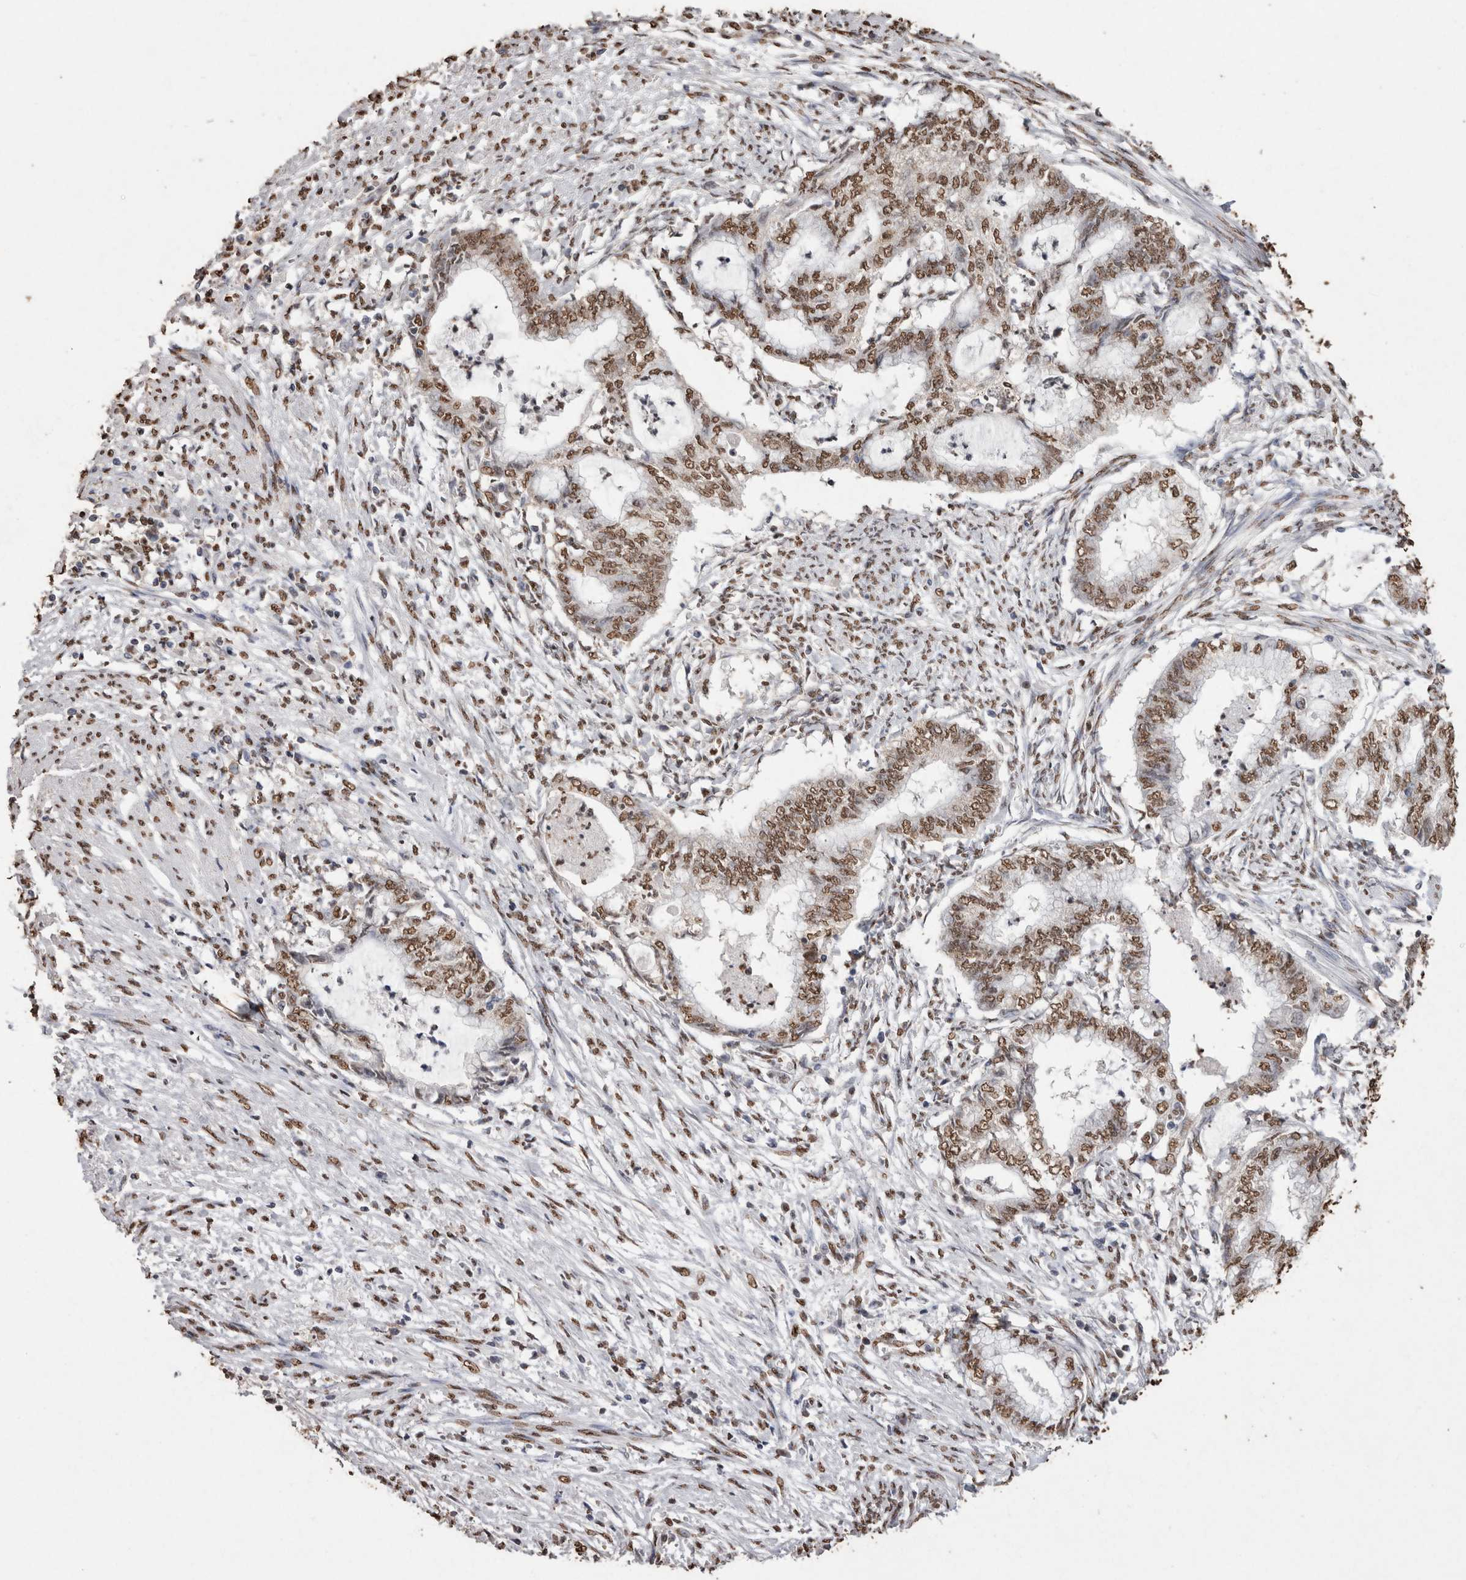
{"staining": {"intensity": "moderate", "quantity": ">75%", "location": "nuclear"}, "tissue": "endometrial cancer", "cell_type": "Tumor cells", "image_type": "cancer", "snomed": [{"axis": "morphology", "description": "Necrosis, NOS"}, {"axis": "morphology", "description": "Adenocarcinoma, NOS"}, {"axis": "topography", "description": "Endometrium"}], "caption": "Tumor cells display moderate nuclear staining in about >75% of cells in endometrial adenocarcinoma.", "gene": "NTHL1", "patient": {"sex": "female", "age": 79}}